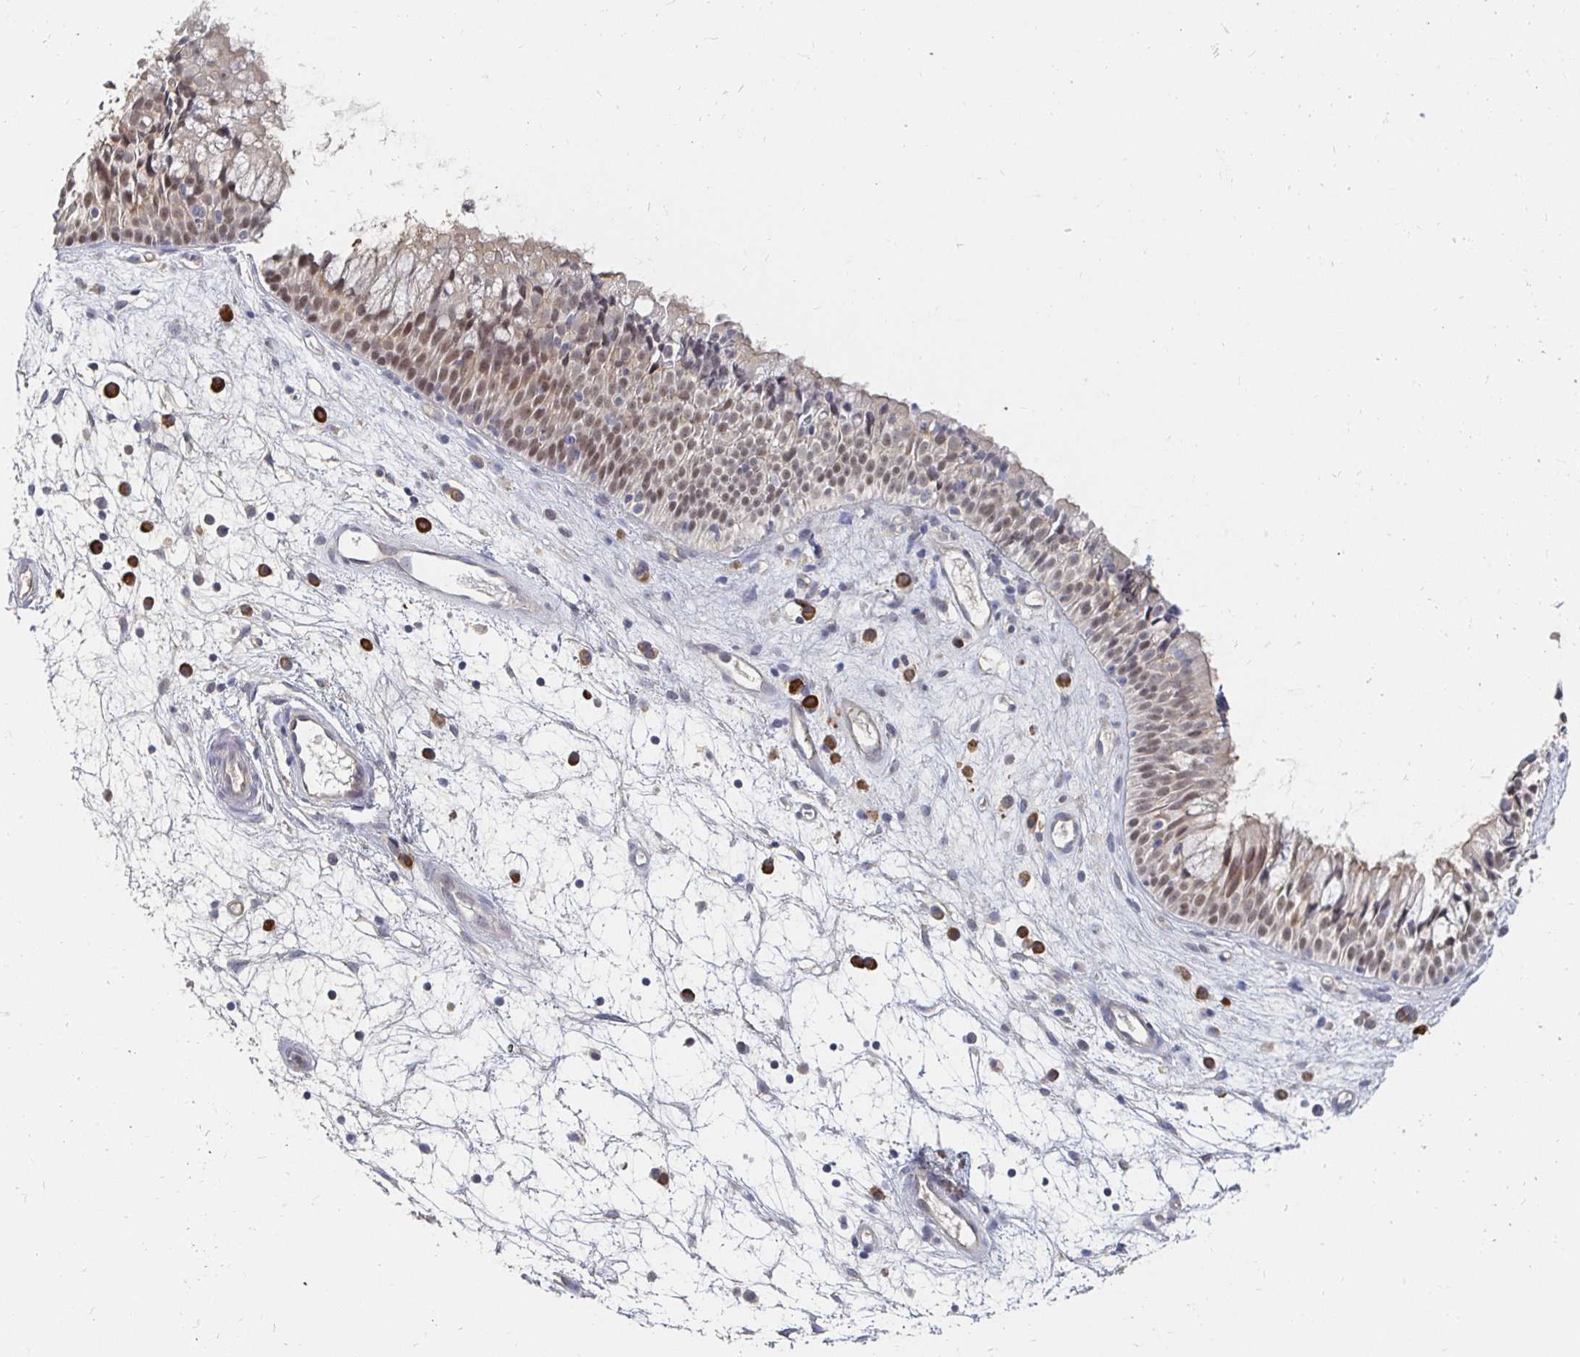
{"staining": {"intensity": "moderate", "quantity": ">75%", "location": "nuclear"}, "tissue": "nasopharynx", "cell_type": "Respiratory epithelial cells", "image_type": "normal", "snomed": [{"axis": "morphology", "description": "Normal tissue, NOS"}, {"axis": "topography", "description": "Nasopharynx"}], "caption": "Respiratory epithelial cells show medium levels of moderate nuclear expression in approximately >75% of cells in benign human nasopharynx.", "gene": "MEIS1", "patient": {"sex": "male", "age": 69}}